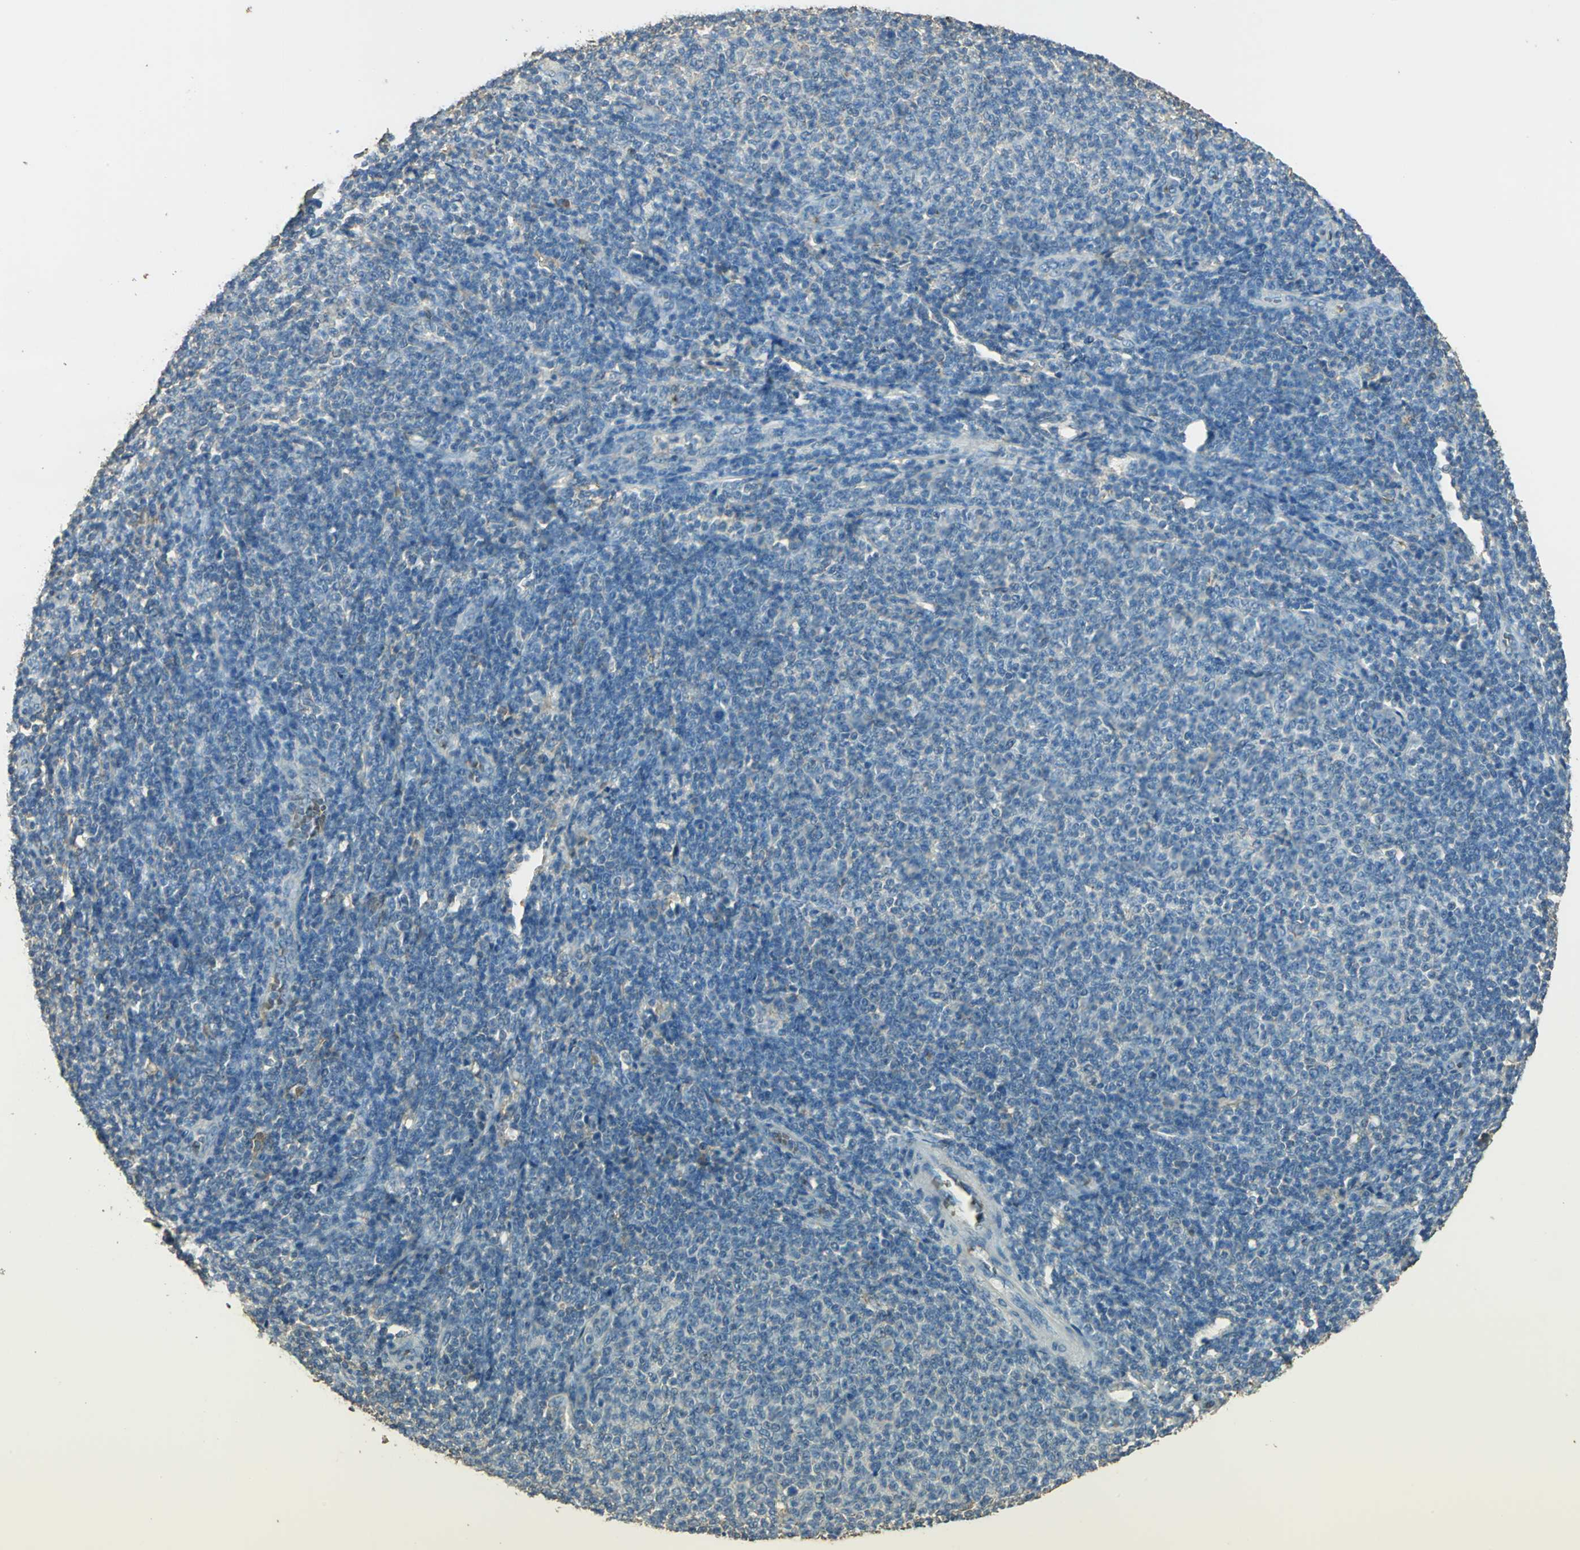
{"staining": {"intensity": "weak", "quantity": "<25%", "location": "cytoplasmic/membranous"}, "tissue": "lymphoma", "cell_type": "Tumor cells", "image_type": "cancer", "snomed": [{"axis": "morphology", "description": "Malignant lymphoma, non-Hodgkin's type, Low grade"}, {"axis": "topography", "description": "Lymph node"}], "caption": "The photomicrograph reveals no significant staining in tumor cells of malignant lymphoma, non-Hodgkin's type (low-grade). (DAB IHC visualized using brightfield microscopy, high magnification).", "gene": "TRAPPC2", "patient": {"sex": "male", "age": 66}}